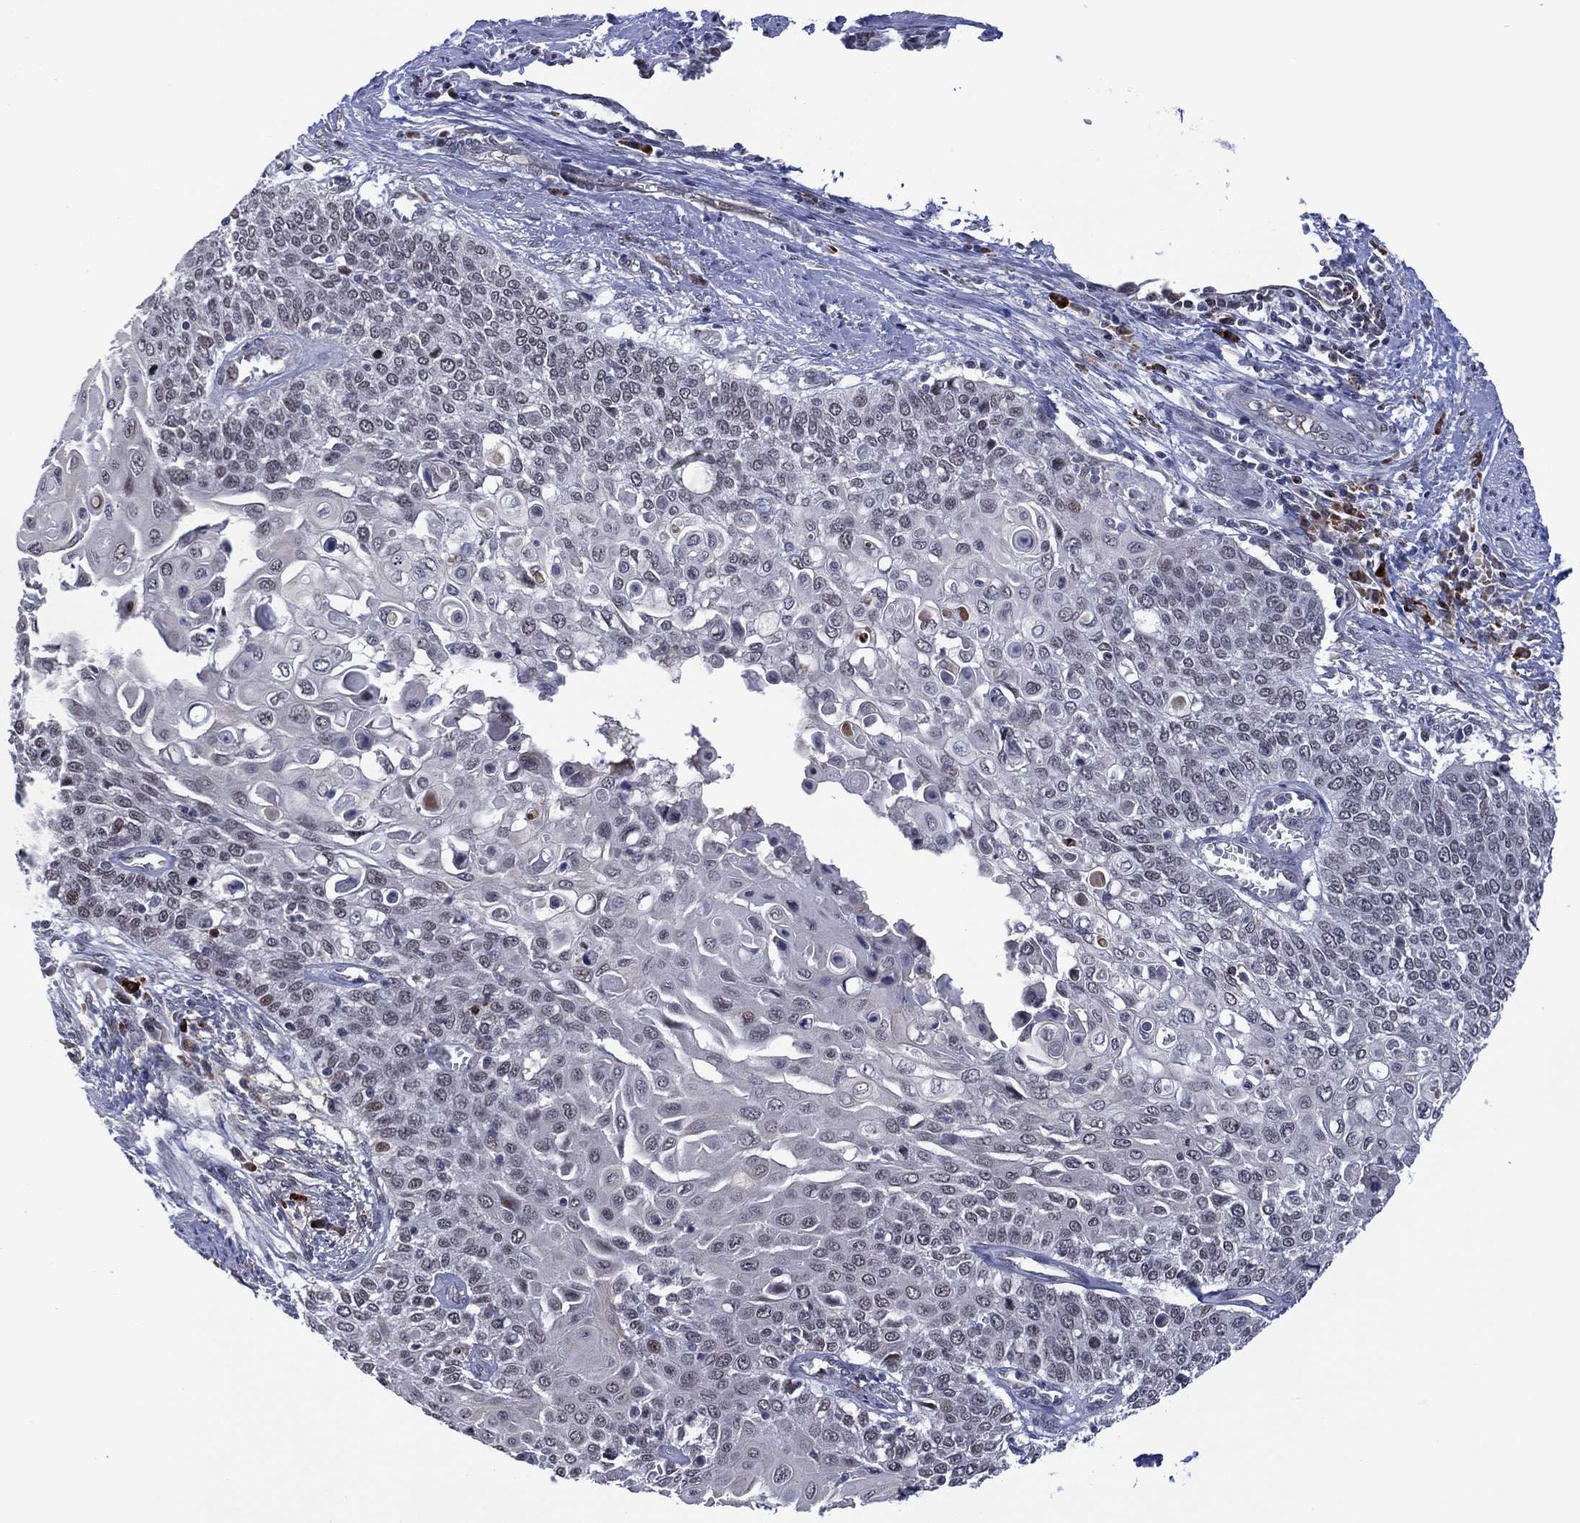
{"staining": {"intensity": "negative", "quantity": "none", "location": "none"}, "tissue": "cervical cancer", "cell_type": "Tumor cells", "image_type": "cancer", "snomed": [{"axis": "morphology", "description": "Squamous cell carcinoma, NOS"}, {"axis": "topography", "description": "Cervix"}], "caption": "This is an immunohistochemistry image of human cervical cancer. There is no positivity in tumor cells.", "gene": "DPP4", "patient": {"sex": "female", "age": 39}}